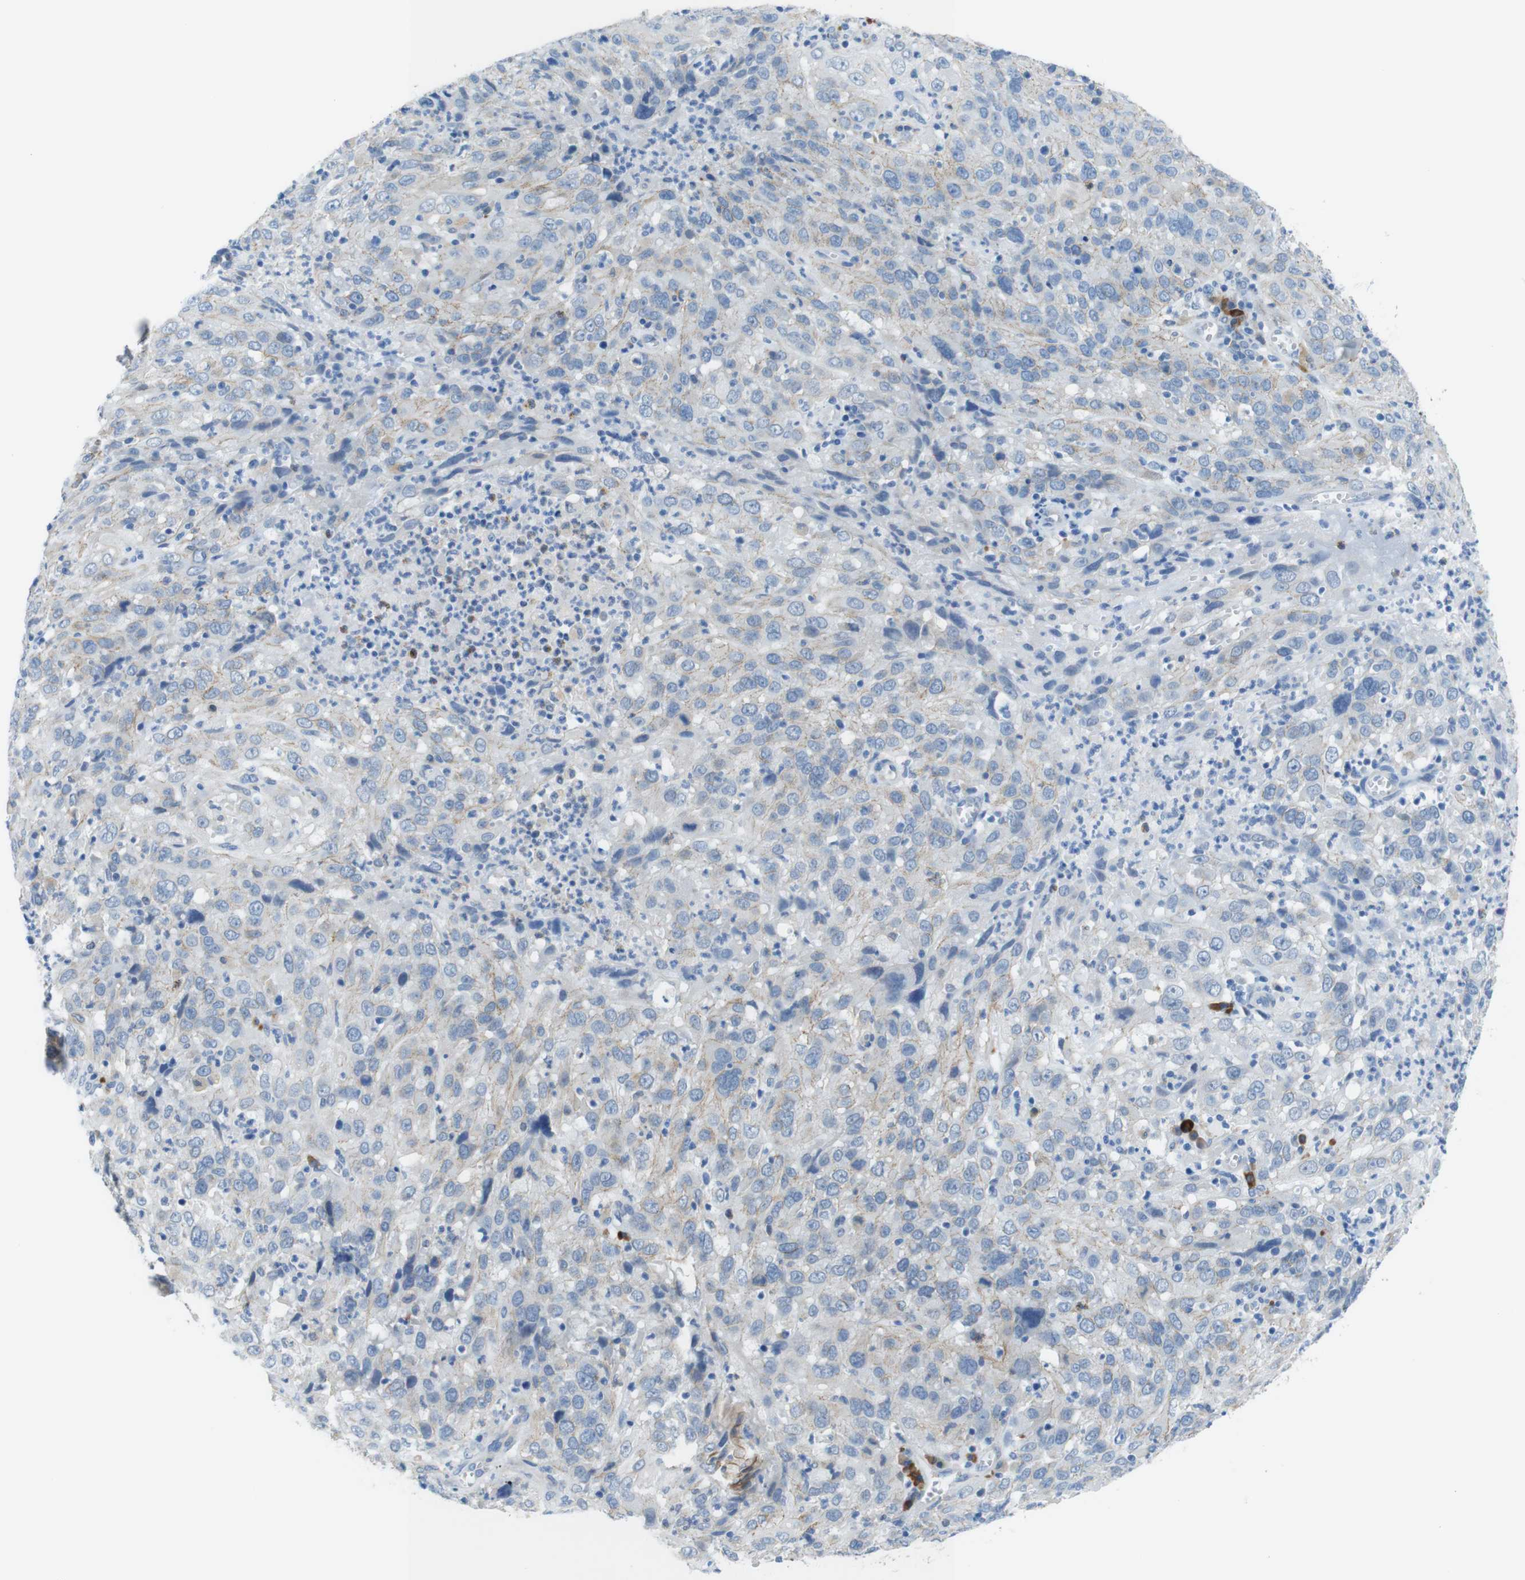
{"staining": {"intensity": "weak", "quantity": "<25%", "location": "cytoplasmic/membranous"}, "tissue": "cervical cancer", "cell_type": "Tumor cells", "image_type": "cancer", "snomed": [{"axis": "morphology", "description": "Squamous cell carcinoma, NOS"}, {"axis": "topography", "description": "Cervix"}], "caption": "Human squamous cell carcinoma (cervical) stained for a protein using immunohistochemistry shows no positivity in tumor cells.", "gene": "CLMN", "patient": {"sex": "female", "age": 32}}